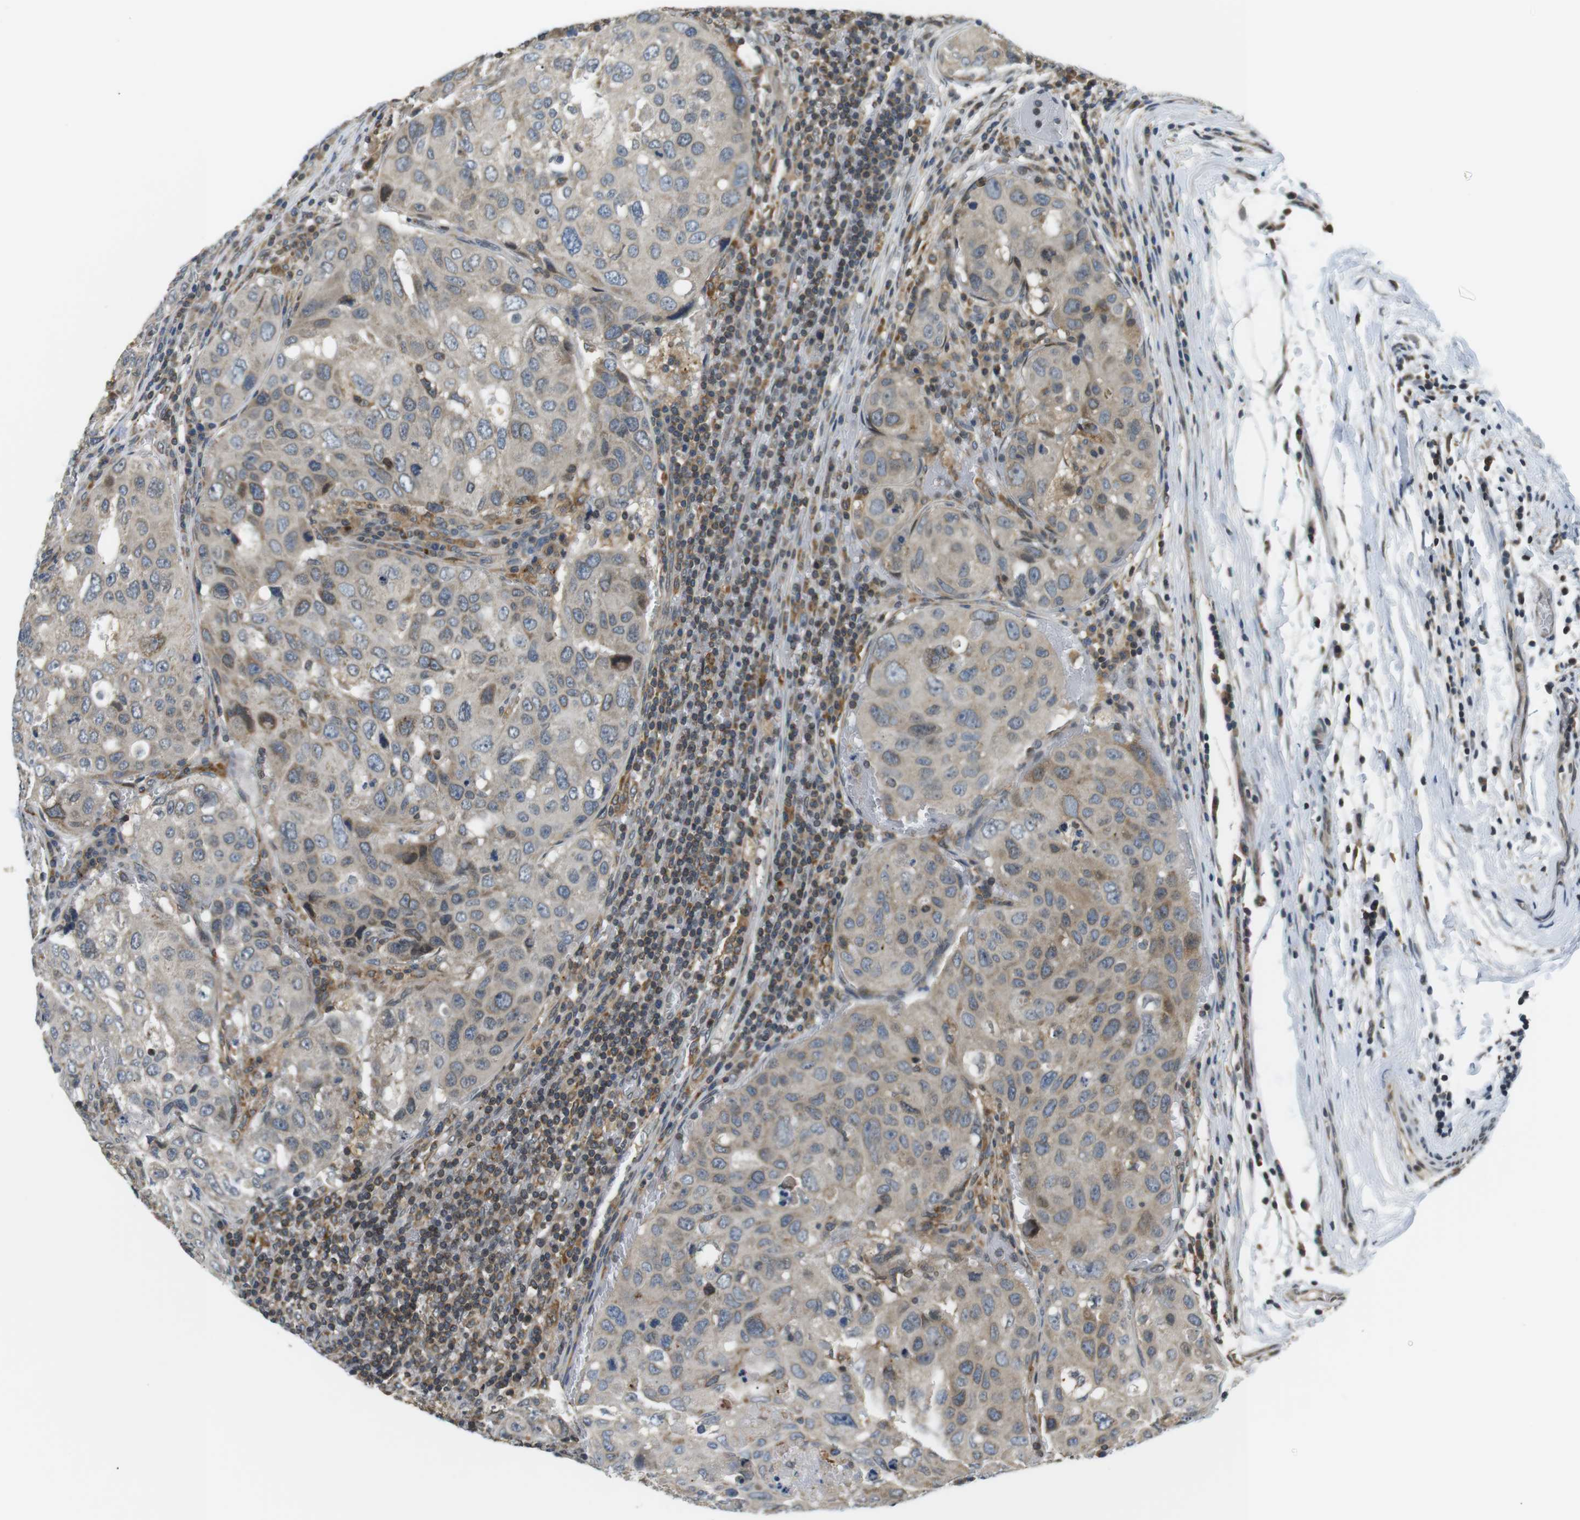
{"staining": {"intensity": "weak", "quantity": "25%-75%", "location": "cytoplasmic/membranous"}, "tissue": "urothelial cancer", "cell_type": "Tumor cells", "image_type": "cancer", "snomed": [{"axis": "morphology", "description": "Urothelial carcinoma, High grade"}, {"axis": "topography", "description": "Lymph node"}, {"axis": "topography", "description": "Urinary bladder"}], "caption": "Weak cytoplasmic/membranous positivity for a protein is appreciated in approximately 25%-75% of tumor cells of high-grade urothelial carcinoma using immunohistochemistry.", "gene": "TMX4", "patient": {"sex": "male", "age": 51}}